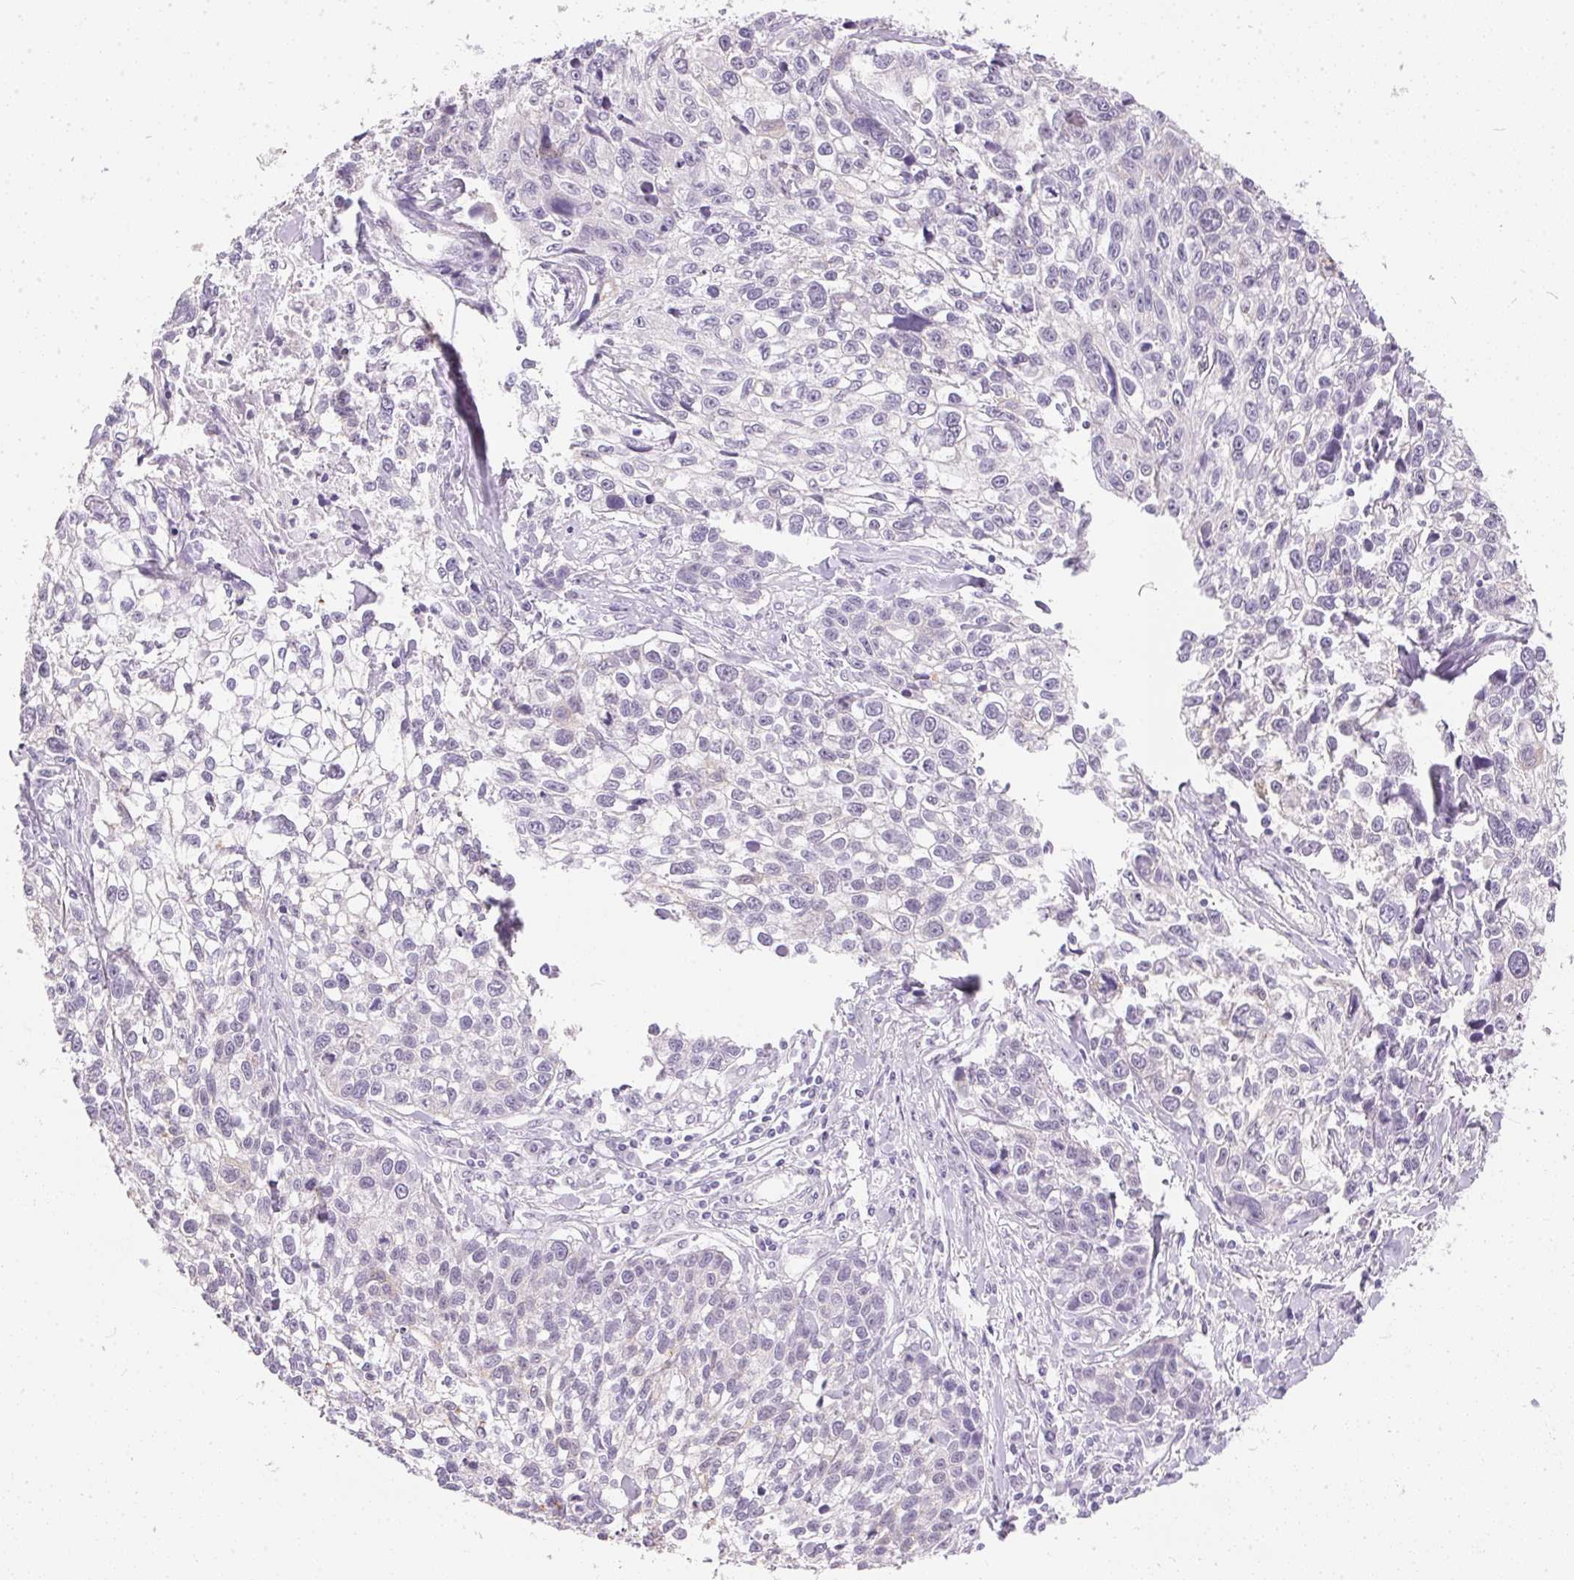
{"staining": {"intensity": "negative", "quantity": "none", "location": "none"}, "tissue": "lung cancer", "cell_type": "Tumor cells", "image_type": "cancer", "snomed": [{"axis": "morphology", "description": "Squamous cell carcinoma, NOS"}, {"axis": "topography", "description": "Lung"}], "caption": "Immunohistochemistry (IHC) photomicrograph of neoplastic tissue: squamous cell carcinoma (lung) stained with DAB demonstrates no significant protein staining in tumor cells.", "gene": "GBP6", "patient": {"sex": "male", "age": 74}}